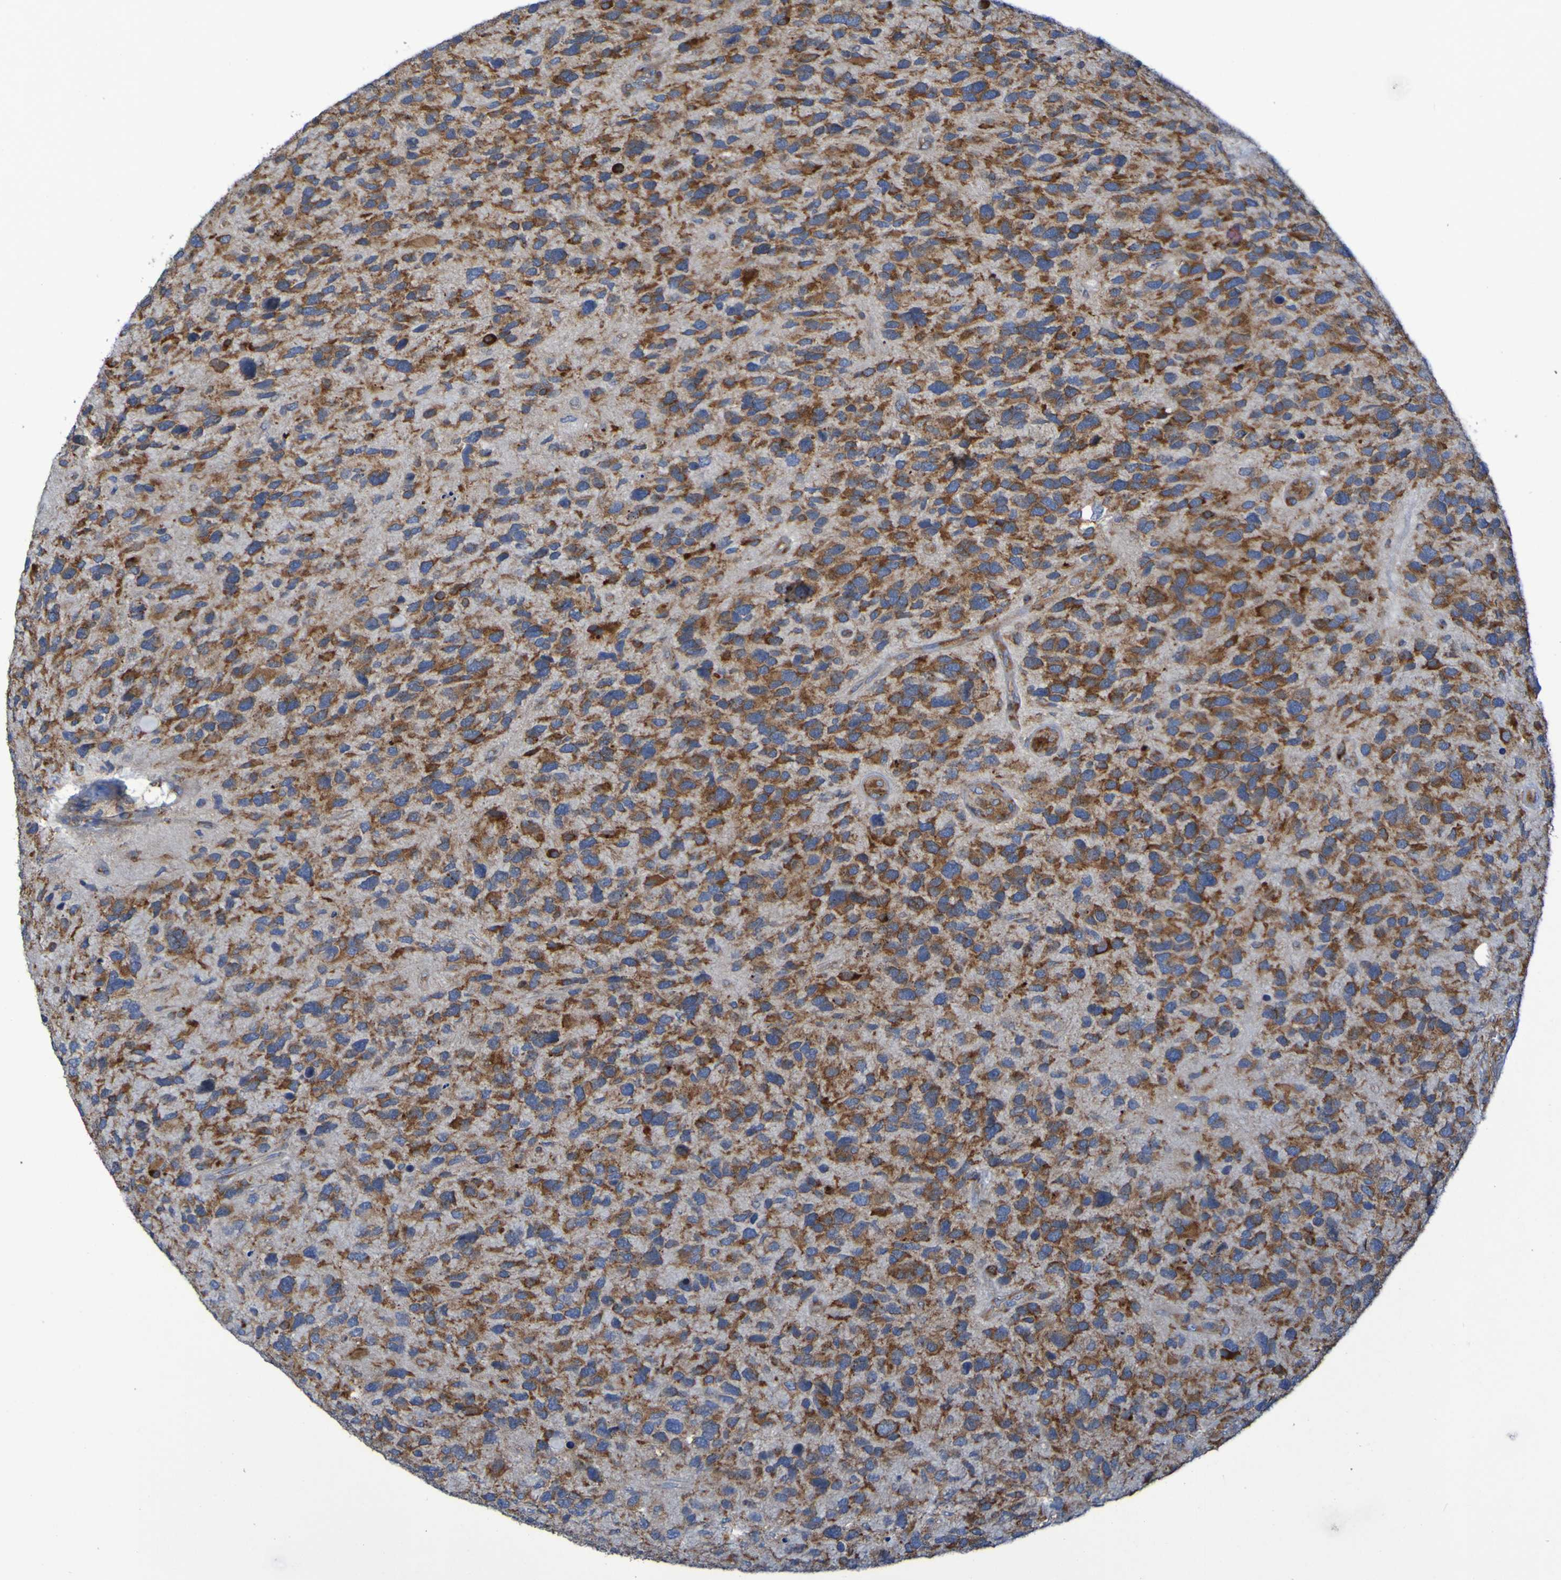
{"staining": {"intensity": "moderate", "quantity": ">75%", "location": "cytoplasmic/membranous"}, "tissue": "glioma", "cell_type": "Tumor cells", "image_type": "cancer", "snomed": [{"axis": "morphology", "description": "Glioma, malignant, High grade"}, {"axis": "topography", "description": "Brain"}], "caption": "Human glioma stained with a brown dye shows moderate cytoplasmic/membranous positive positivity in about >75% of tumor cells.", "gene": "FKBP3", "patient": {"sex": "female", "age": 58}}